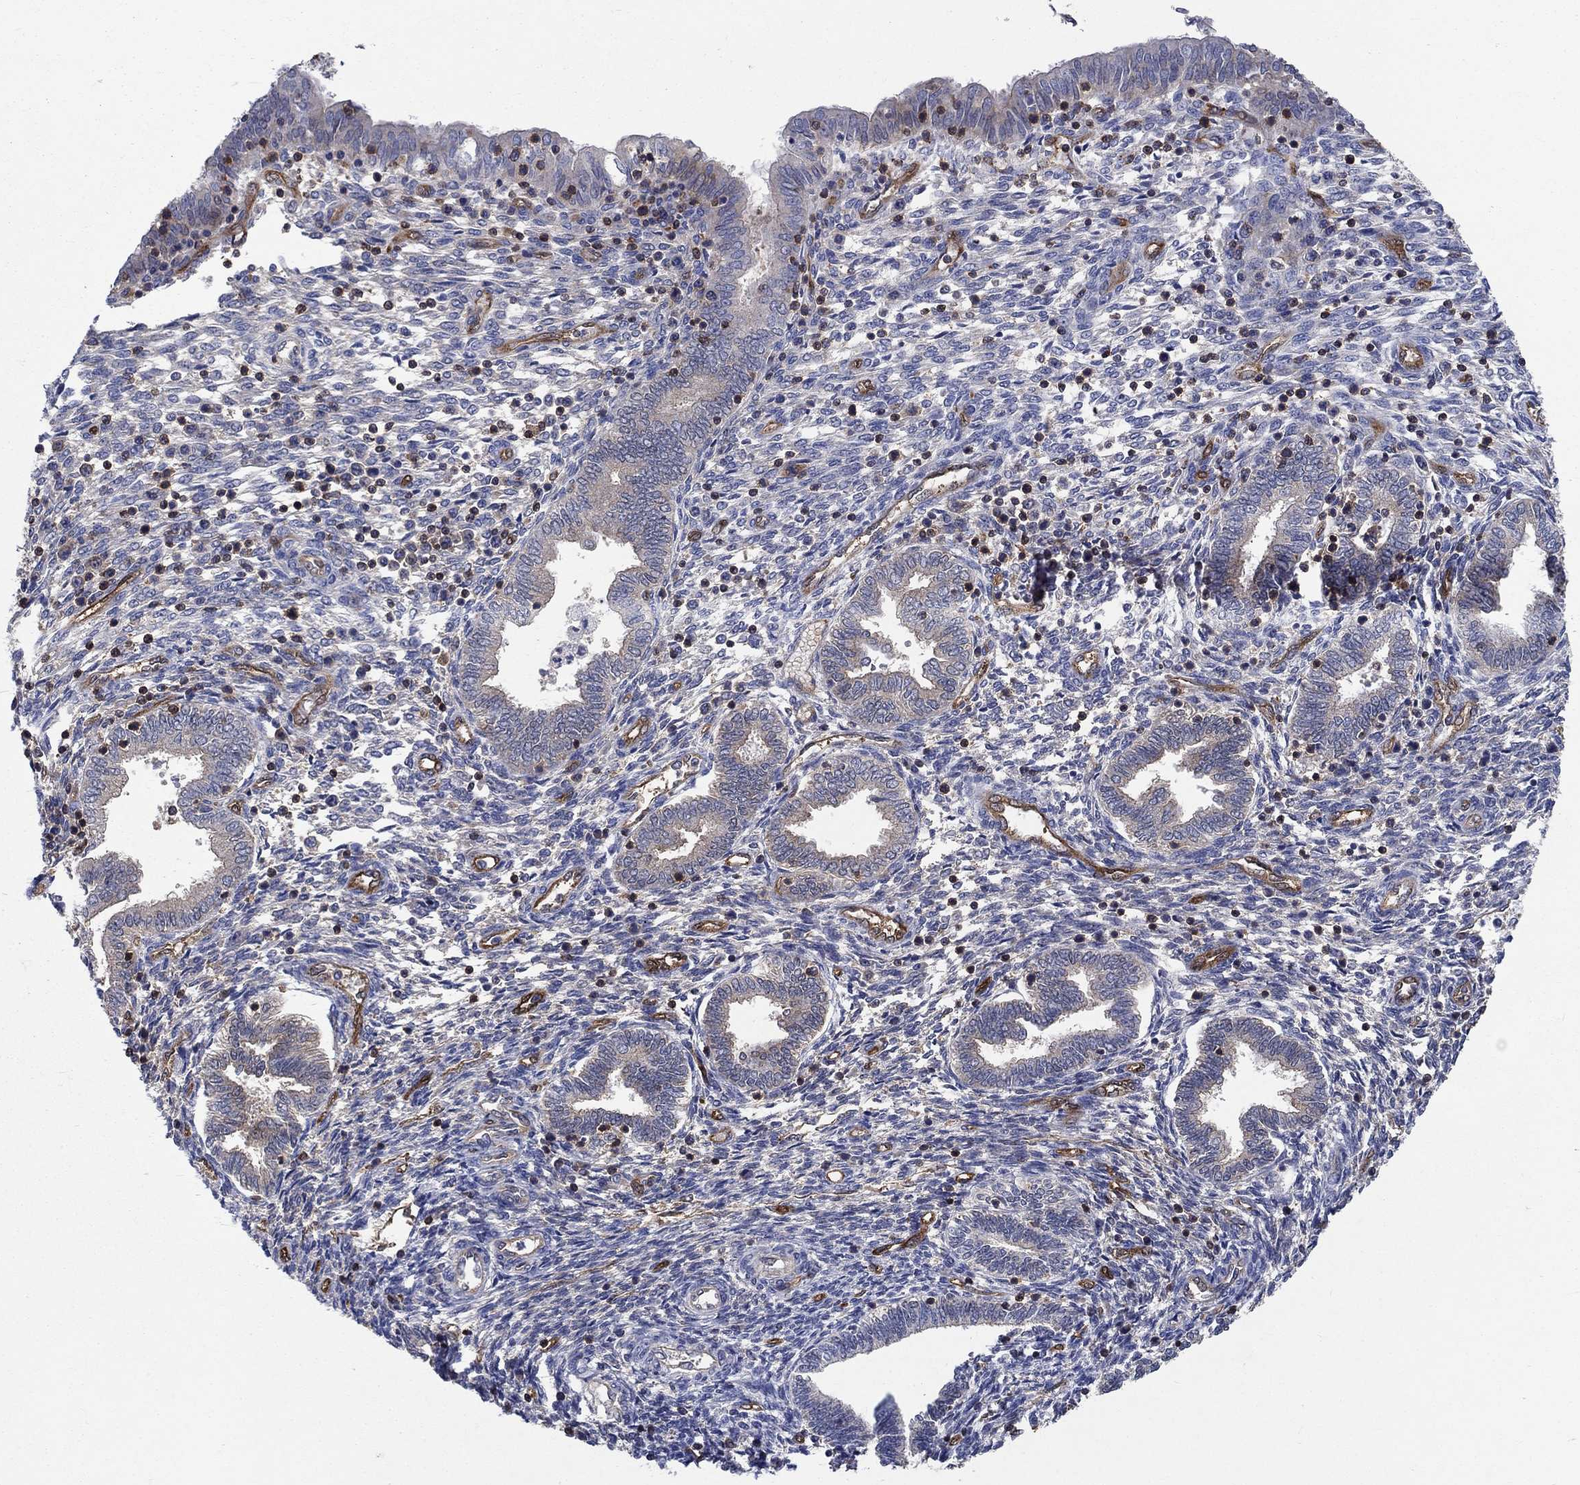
{"staining": {"intensity": "negative", "quantity": "none", "location": "none"}, "tissue": "endometrium", "cell_type": "Cells in endometrial stroma", "image_type": "normal", "snomed": [{"axis": "morphology", "description": "Normal tissue, NOS"}, {"axis": "topography", "description": "Endometrium"}], "caption": "An immunohistochemistry photomicrograph of benign endometrium is shown. There is no staining in cells in endometrial stroma of endometrium. (DAB immunohistochemistry visualized using brightfield microscopy, high magnification).", "gene": "AGFG2", "patient": {"sex": "female", "age": 42}}